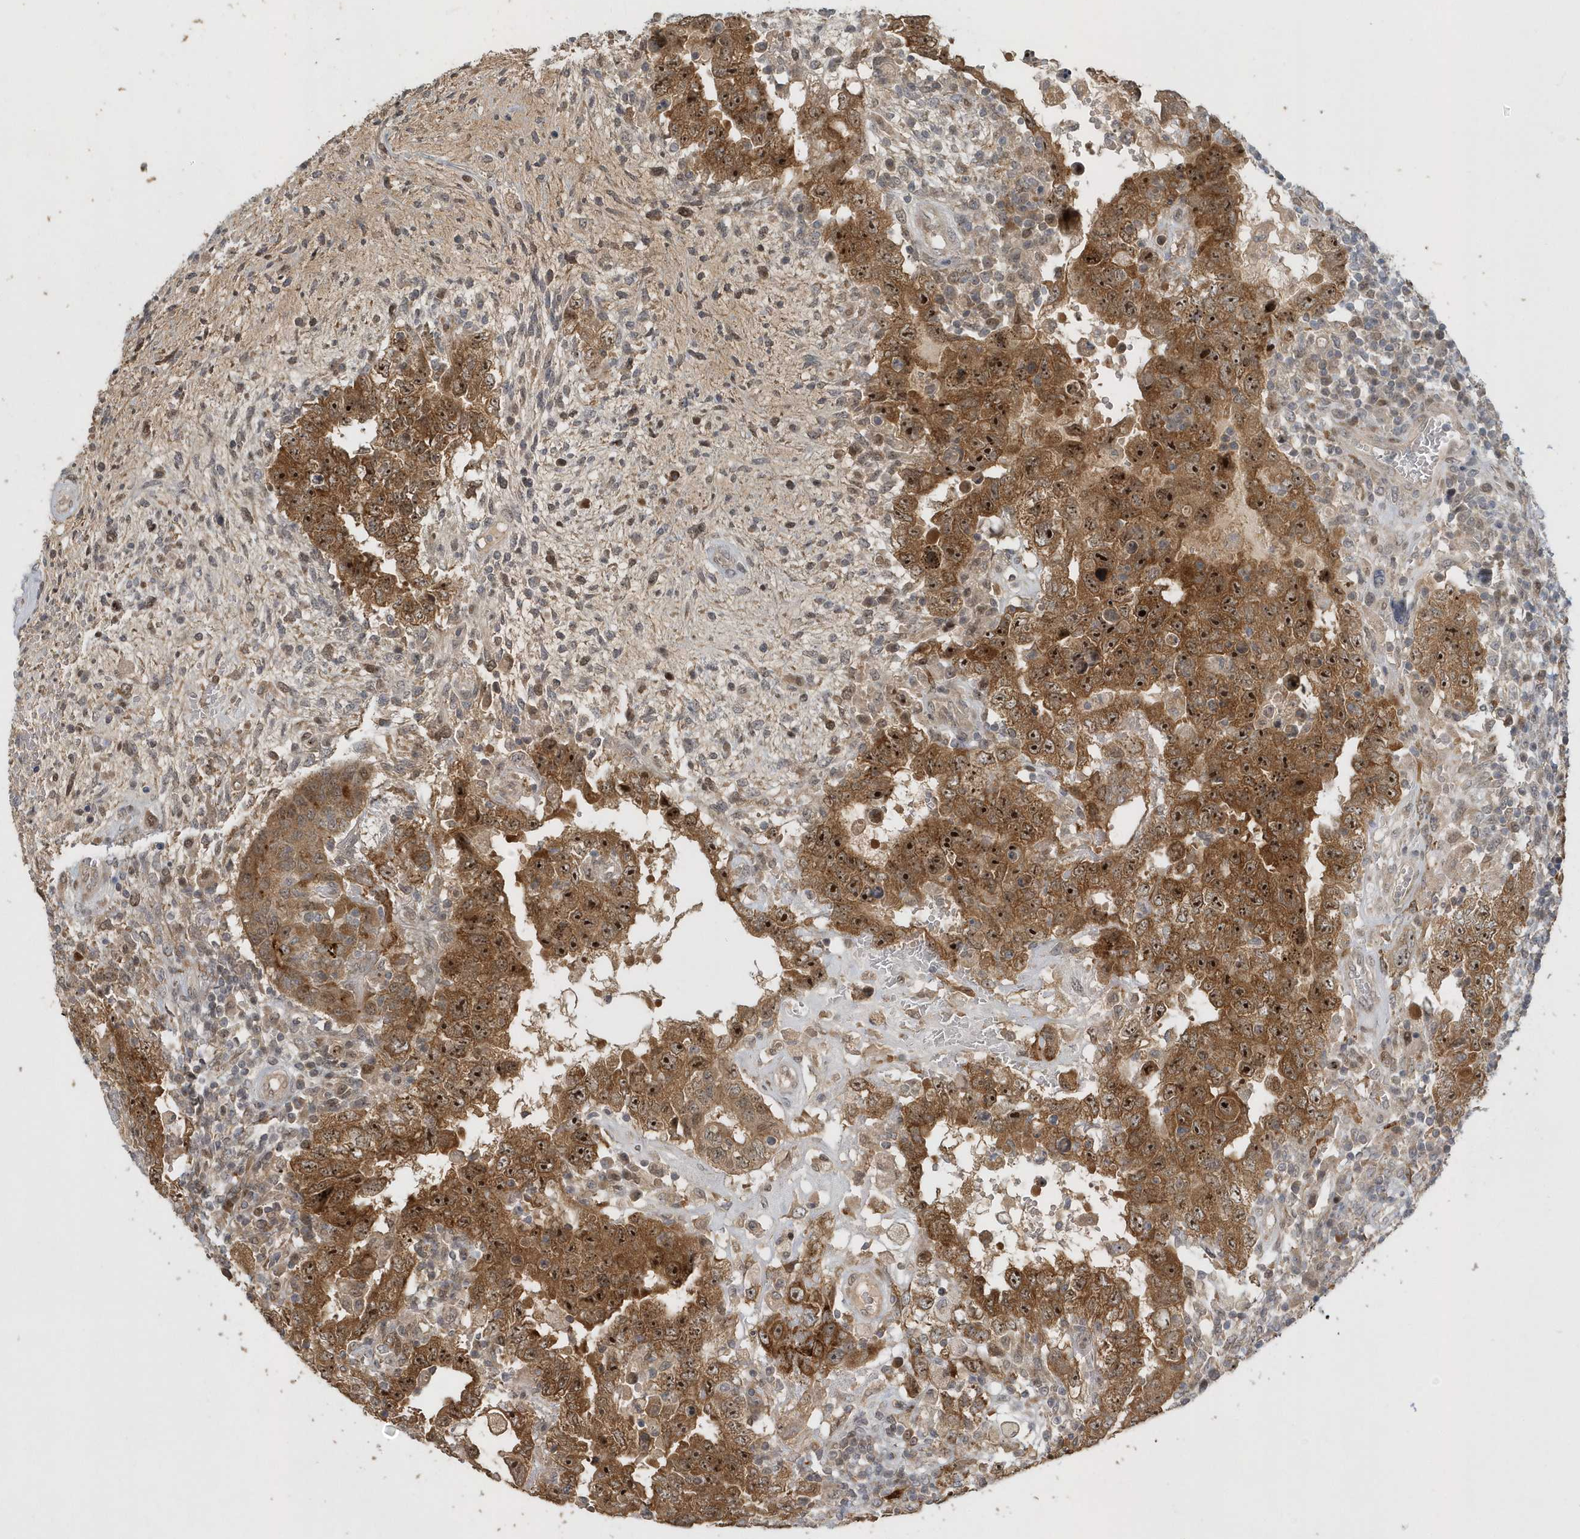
{"staining": {"intensity": "strong", "quantity": ">75%", "location": "cytoplasmic/membranous,nuclear"}, "tissue": "testis cancer", "cell_type": "Tumor cells", "image_type": "cancer", "snomed": [{"axis": "morphology", "description": "Carcinoma, Embryonal, NOS"}, {"axis": "topography", "description": "Testis"}], "caption": "Protein expression by immunohistochemistry (IHC) reveals strong cytoplasmic/membranous and nuclear positivity in about >75% of tumor cells in embryonal carcinoma (testis). The staining is performed using DAB (3,3'-diaminobenzidine) brown chromogen to label protein expression. The nuclei are counter-stained blue using hematoxylin.", "gene": "TRAIP", "patient": {"sex": "male", "age": 26}}